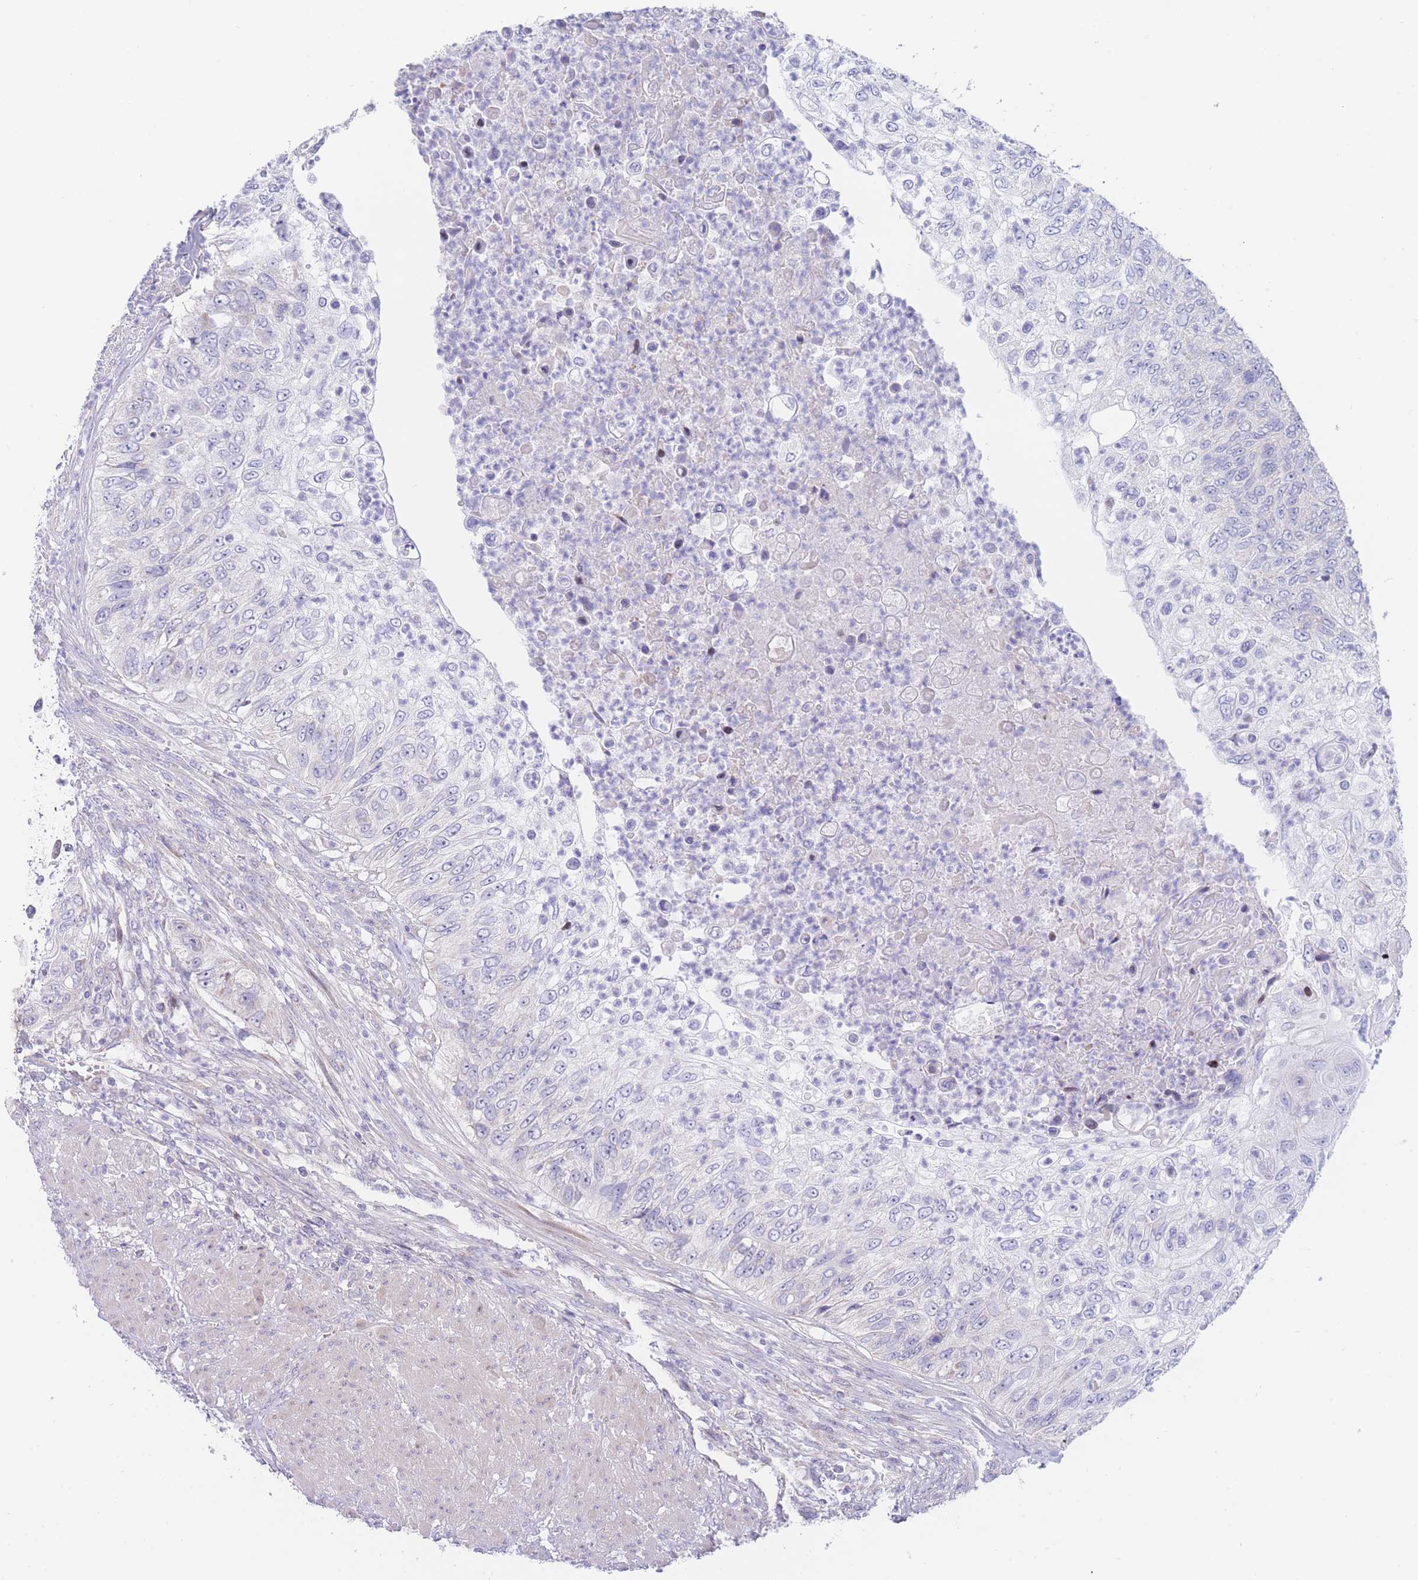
{"staining": {"intensity": "negative", "quantity": "none", "location": "none"}, "tissue": "urothelial cancer", "cell_type": "Tumor cells", "image_type": "cancer", "snomed": [{"axis": "morphology", "description": "Urothelial carcinoma, High grade"}, {"axis": "topography", "description": "Urinary bladder"}], "caption": "Immunohistochemistry (IHC) image of neoplastic tissue: high-grade urothelial carcinoma stained with DAB displays no significant protein staining in tumor cells.", "gene": "GPAM", "patient": {"sex": "female", "age": 60}}